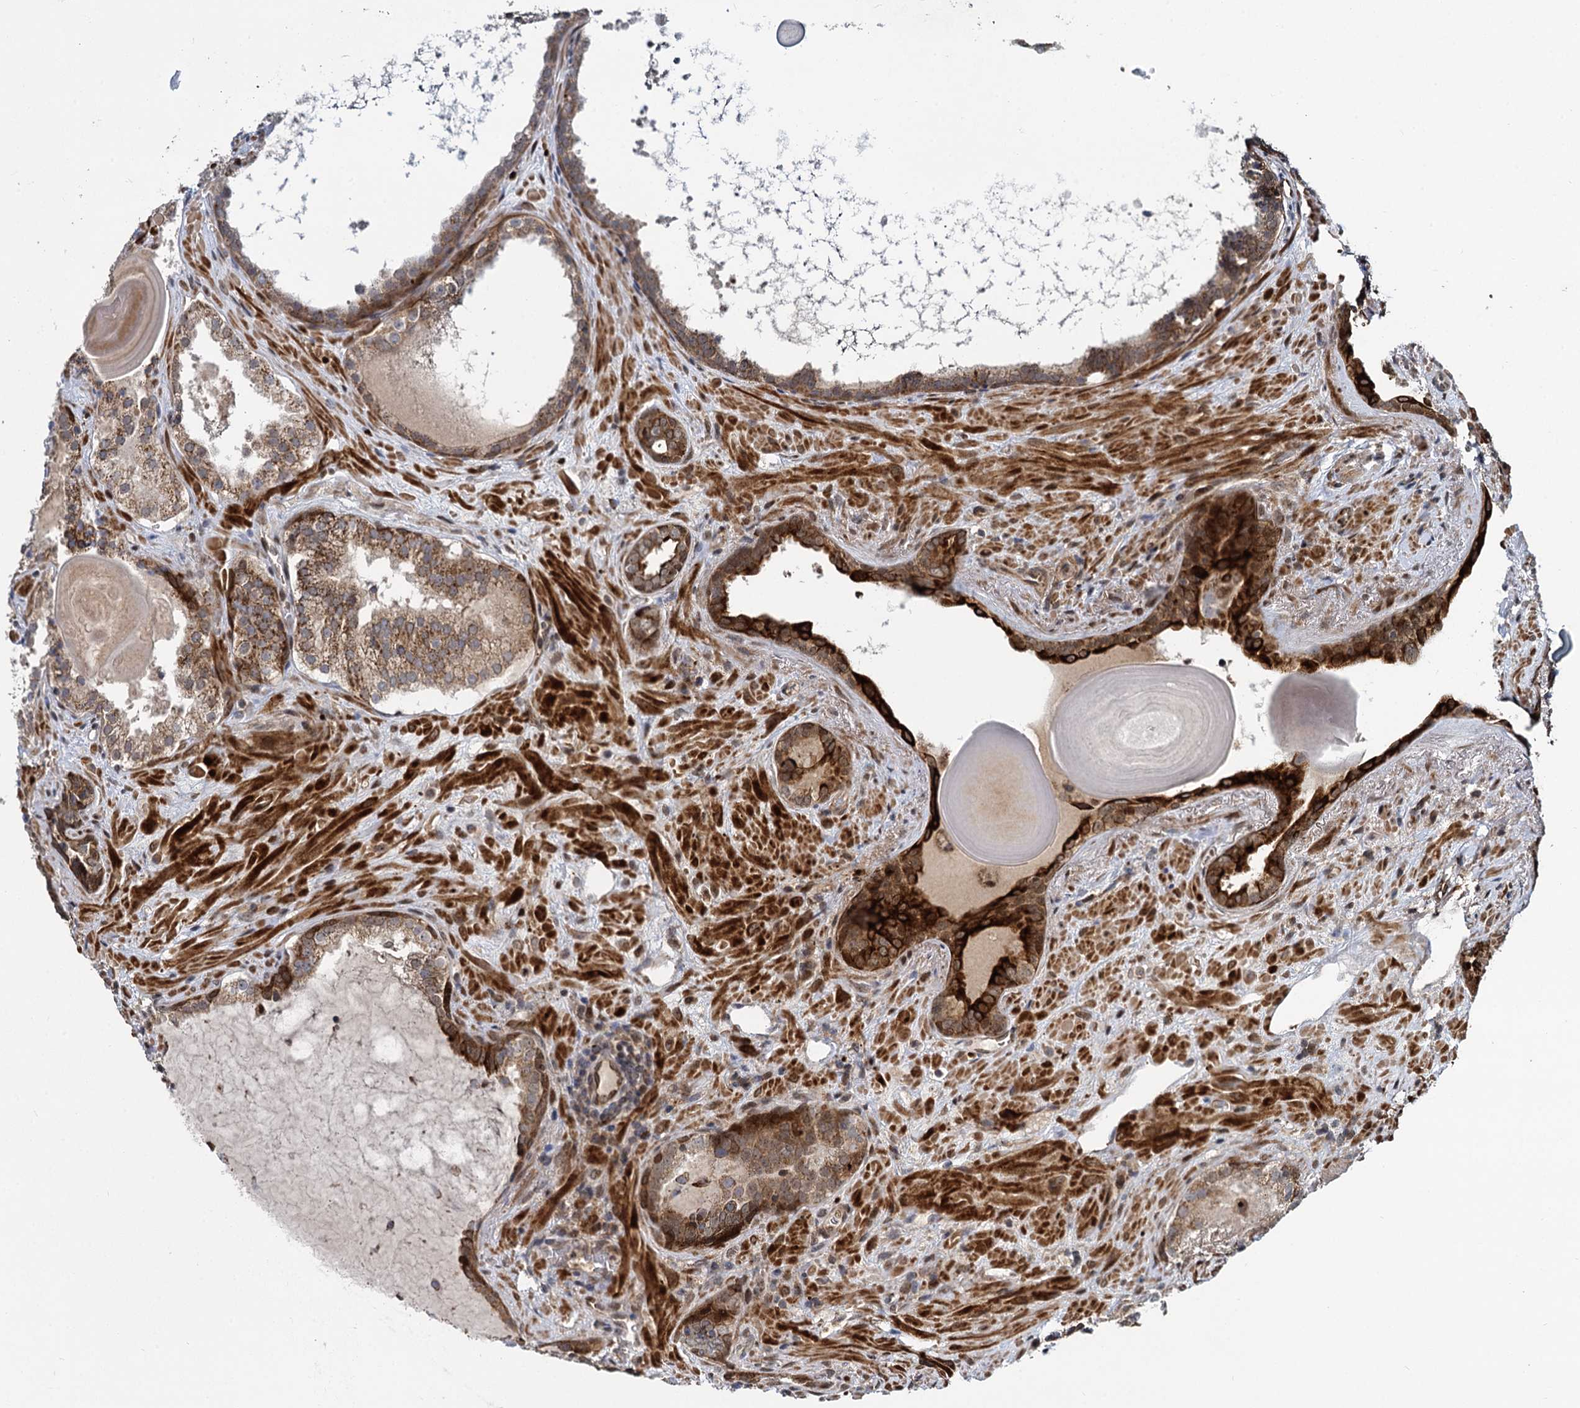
{"staining": {"intensity": "moderate", "quantity": ">75%", "location": "cytoplasmic/membranous"}, "tissue": "prostate cancer", "cell_type": "Tumor cells", "image_type": "cancer", "snomed": [{"axis": "morphology", "description": "Adenocarcinoma, High grade"}, {"axis": "topography", "description": "Prostate"}], "caption": "Protein analysis of high-grade adenocarcinoma (prostate) tissue exhibits moderate cytoplasmic/membranous staining in about >75% of tumor cells.", "gene": "GAL3ST4", "patient": {"sex": "male", "age": 66}}